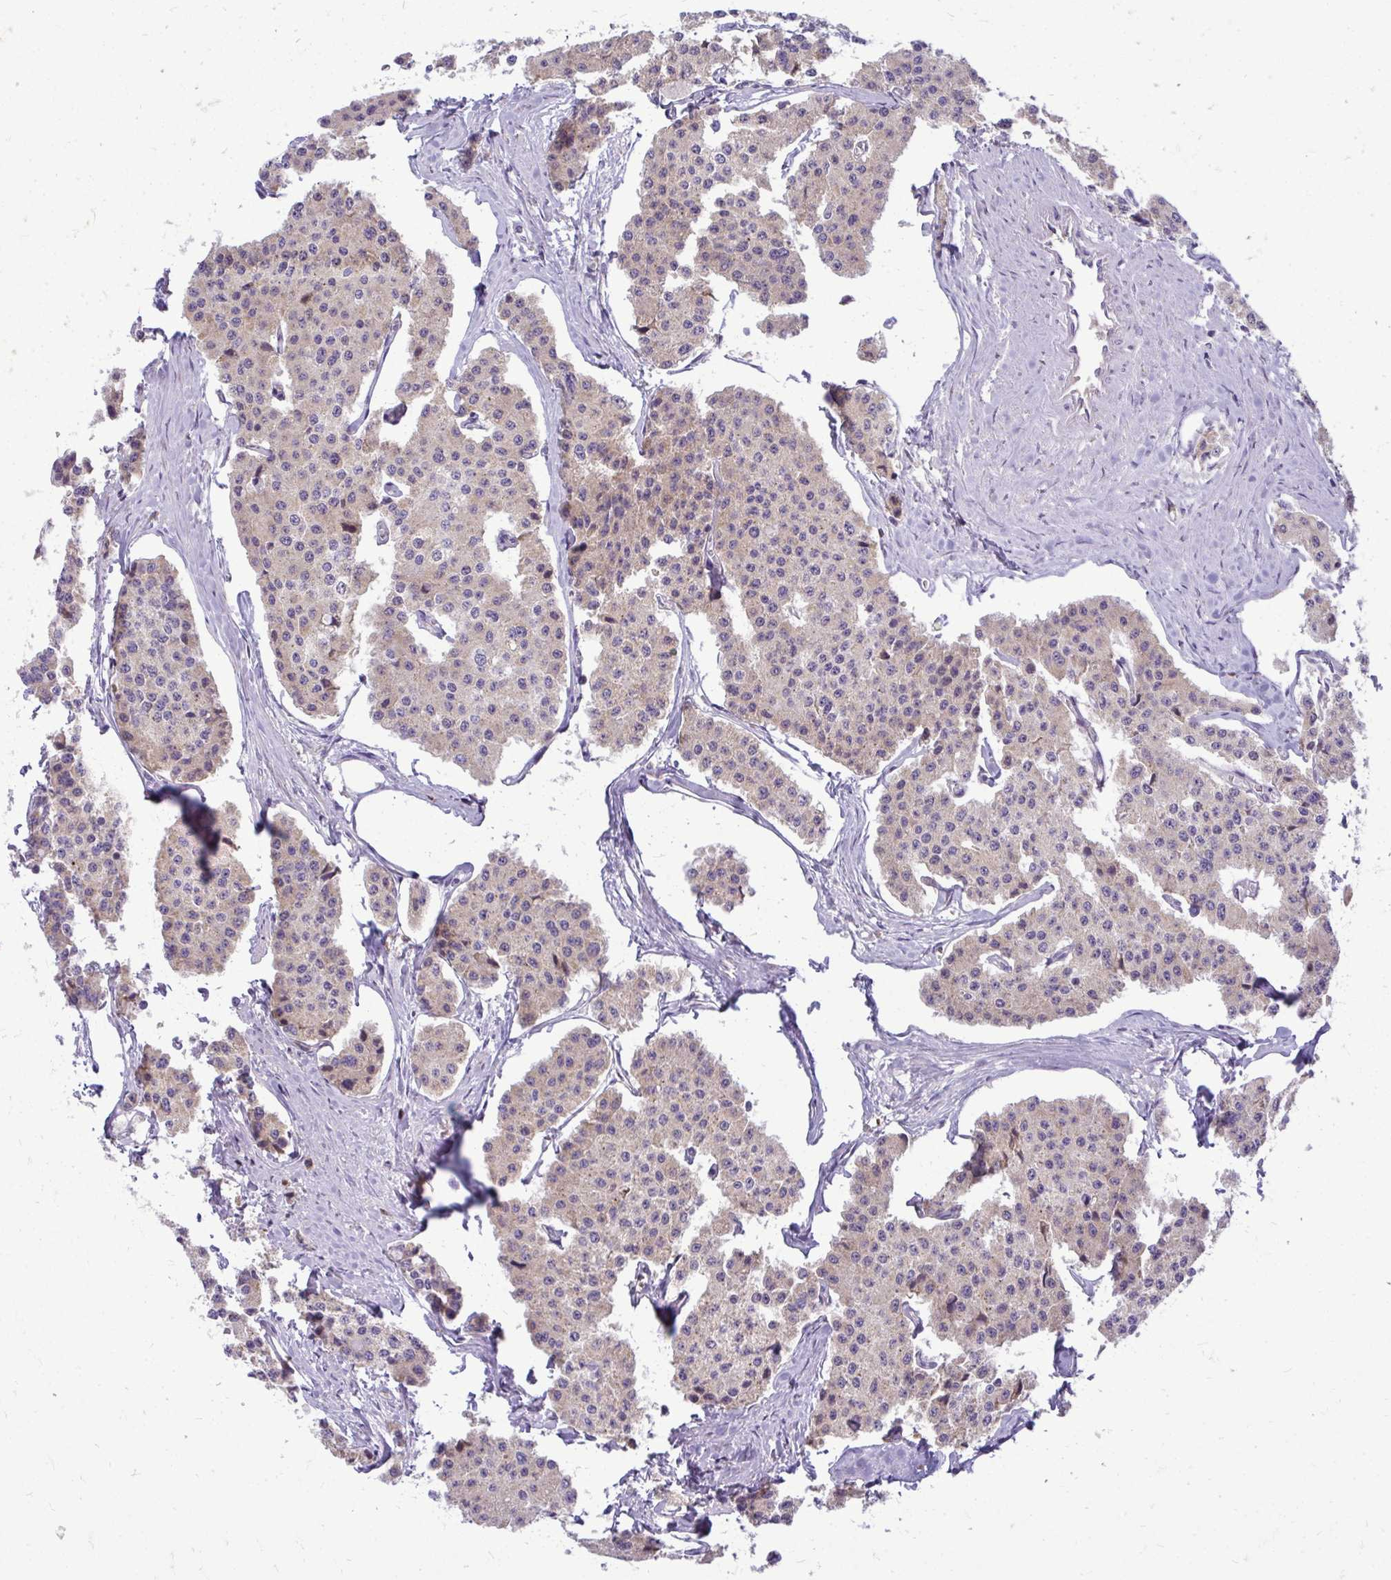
{"staining": {"intensity": "weak", "quantity": ">75%", "location": "cytoplasmic/membranous"}, "tissue": "carcinoid", "cell_type": "Tumor cells", "image_type": "cancer", "snomed": [{"axis": "morphology", "description": "Carcinoid, malignant, NOS"}, {"axis": "topography", "description": "Small intestine"}], "caption": "Approximately >75% of tumor cells in carcinoid show weak cytoplasmic/membranous protein expression as visualized by brown immunohistochemical staining.", "gene": "RPLP2", "patient": {"sex": "female", "age": 65}}